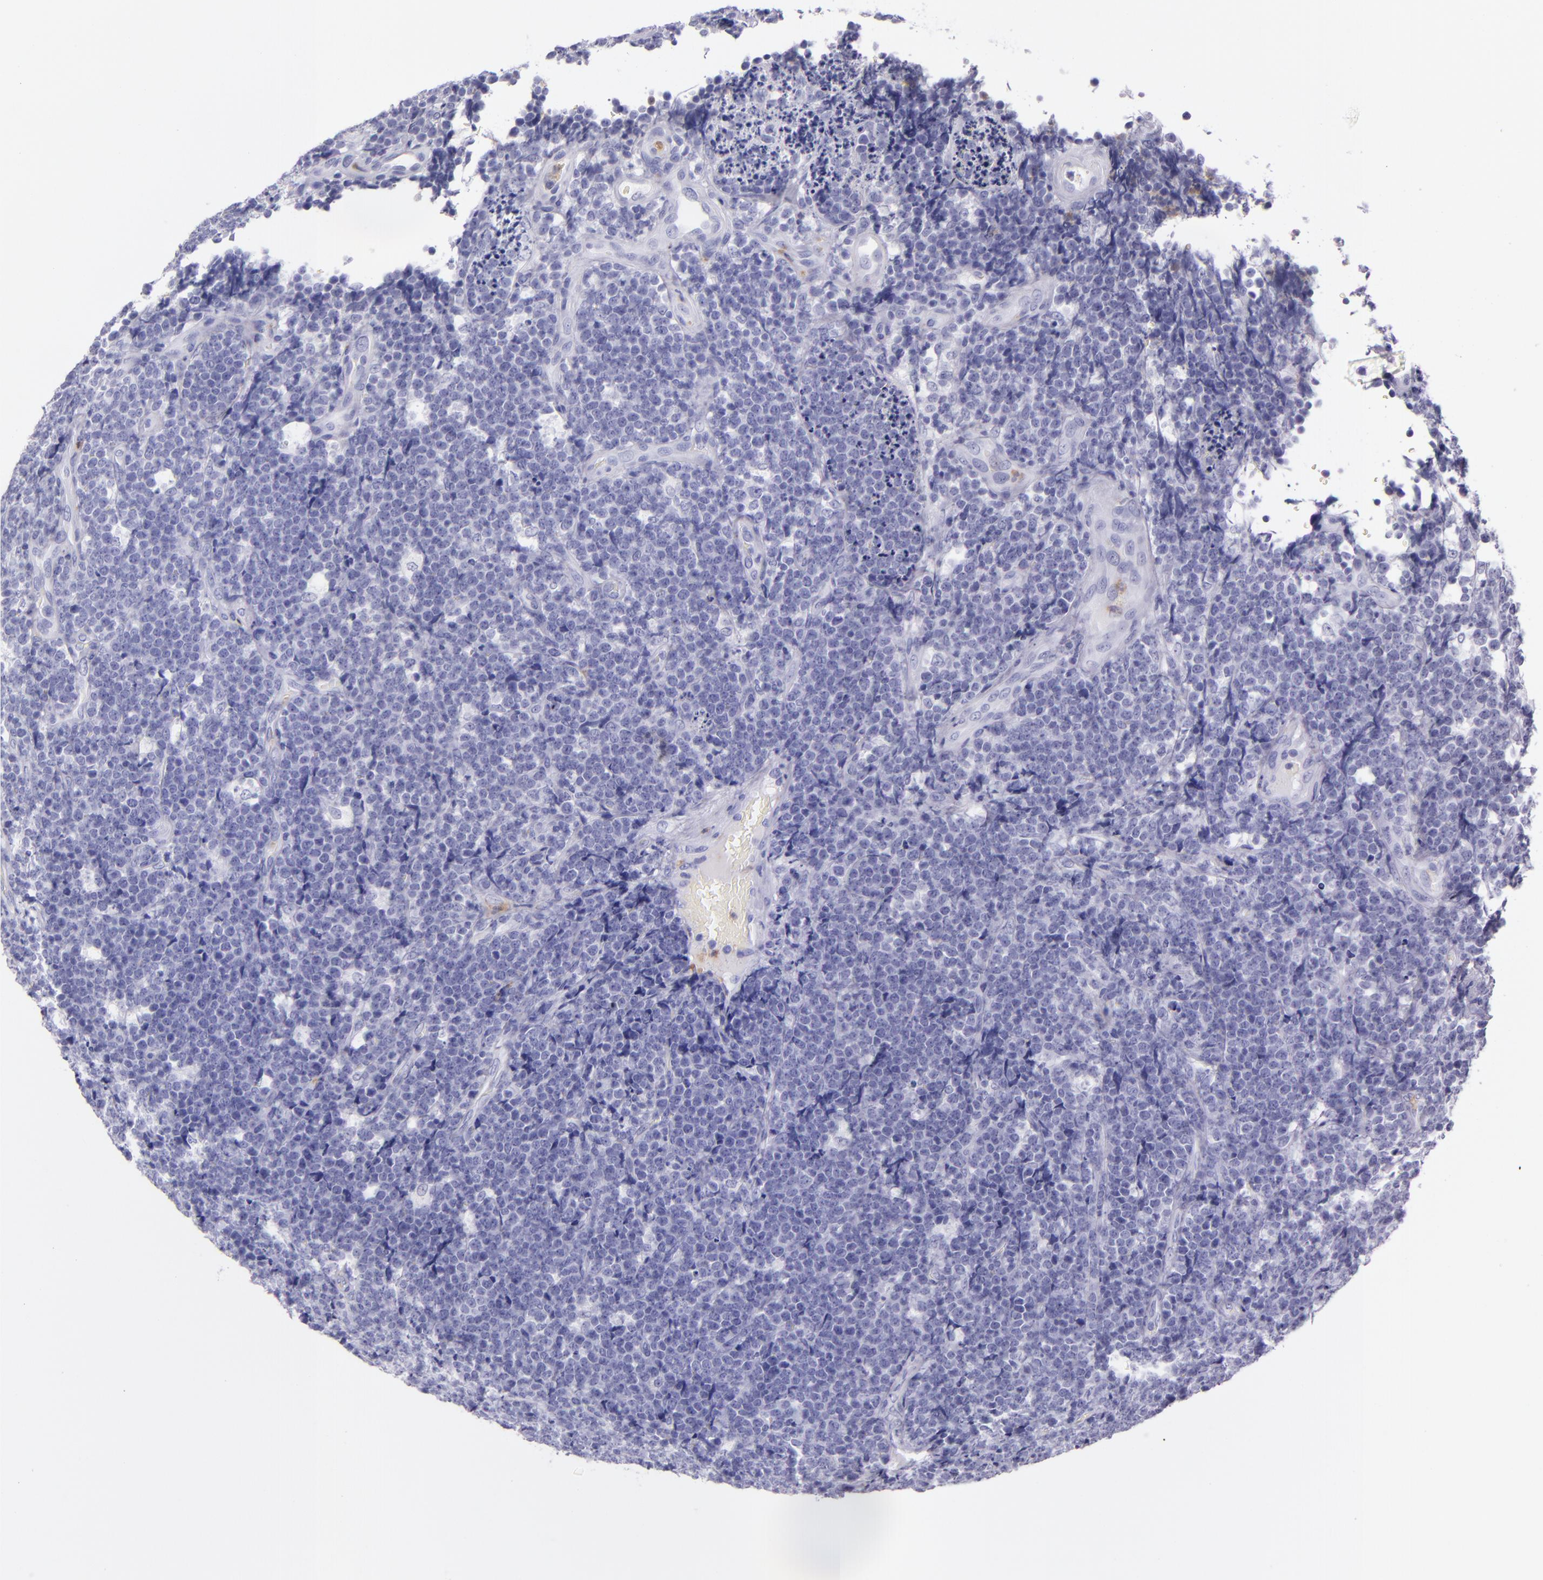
{"staining": {"intensity": "negative", "quantity": "none", "location": "none"}, "tissue": "lymphoma", "cell_type": "Tumor cells", "image_type": "cancer", "snomed": [{"axis": "morphology", "description": "Malignant lymphoma, non-Hodgkin's type, High grade"}, {"axis": "topography", "description": "Small intestine"}, {"axis": "topography", "description": "Colon"}], "caption": "A high-resolution histopathology image shows immunohistochemistry (IHC) staining of high-grade malignant lymphoma, non-Hodgkin's type, which exhibits no significant positivity in tumor cells.", "gene": "CEACAM1", "patient": {"sex": "male", "age": 8}}